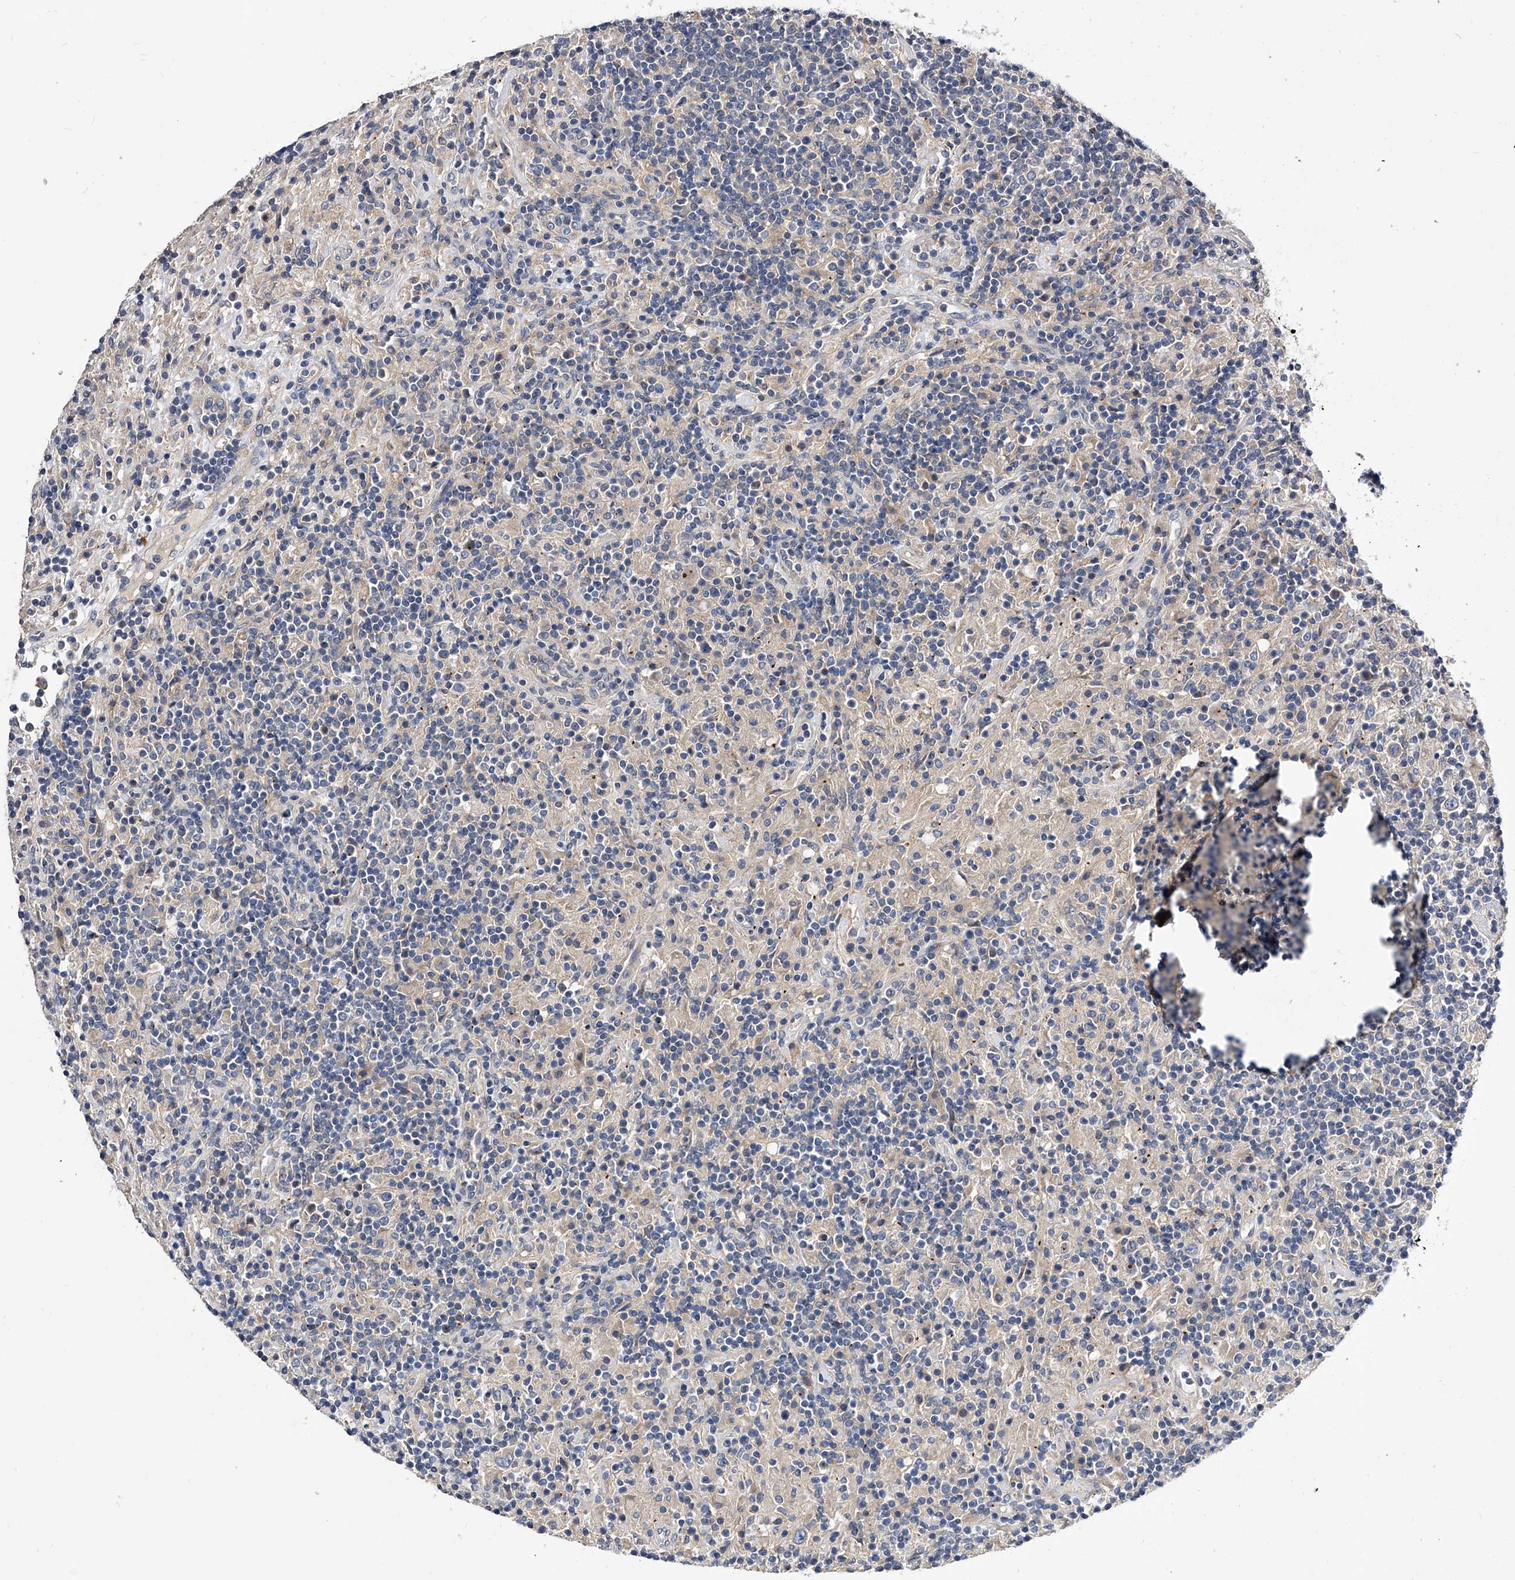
{"staining": {"intensity": "negative", "quantity": "none", "location": "none"}, "tissue": "lymphoma", "cell_type": "Tumor cells", "image_type": "cancer", "snomed": [{"axis": "morphology", "description": "Hodgkin's disease, NOS"}, {"axis": "topography", "description": "Lymph node"}], "caption": "Hodgkin's disease was stained to show a protein in brown. There is no significant expression in tumor cells.", "gene": "ARL4C", "patient": {"sex": "male", "age": 70}}